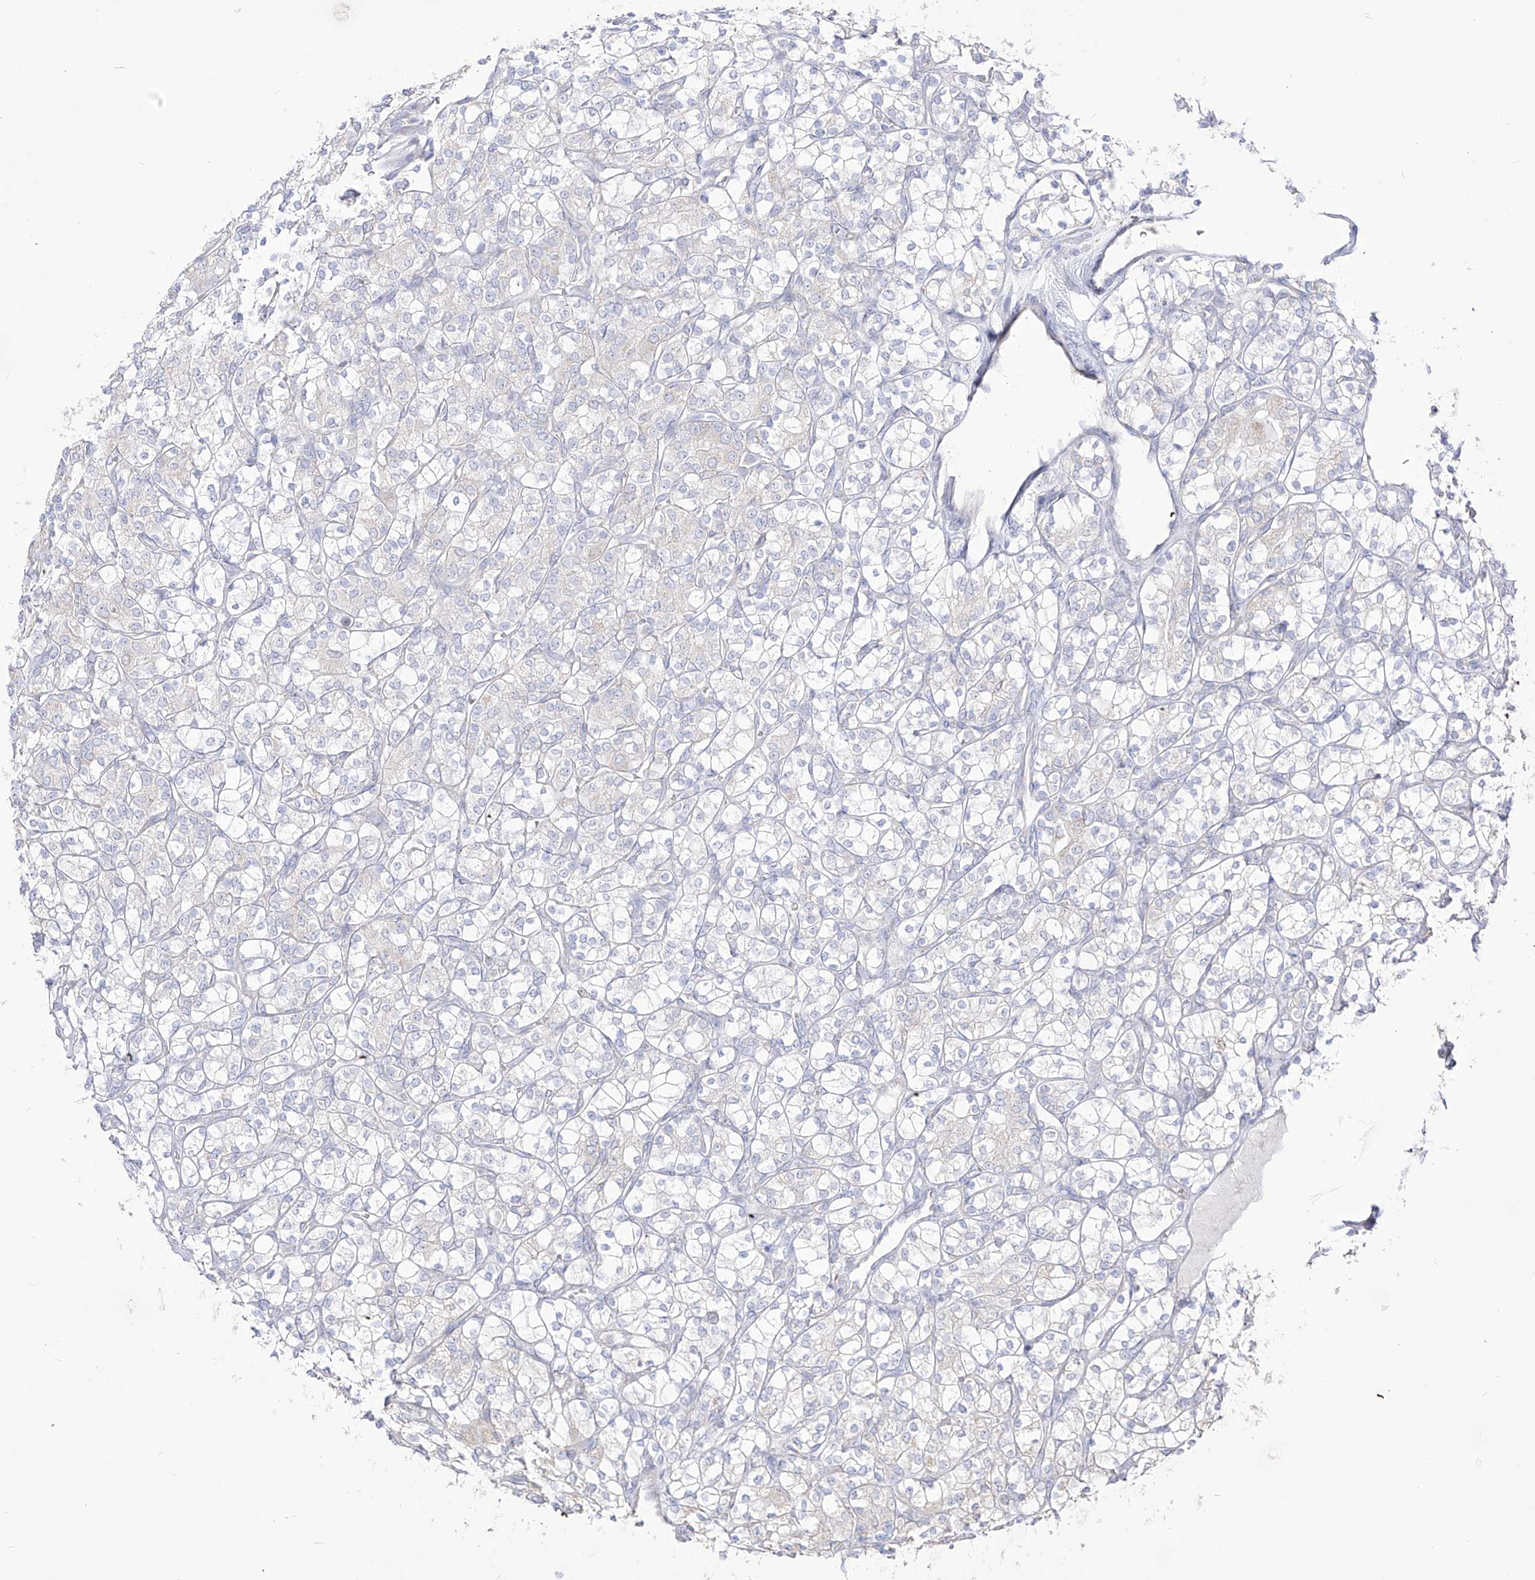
{"staining": {"intensity": "negative", "quantity": "none", "location": "none"}, "tissue": "renal cancer", "cell_type": "Tumor cells", "image_type": "cancer", "snomed": [{"axis": "morphology", "description": "Adenocarcinoma, NOS"}, {"axis": "topography", "description": "Kidney"}], "caption": "This photomicrograph is of adenocarcinoma (renal) stained with immunohistochemistry (IHC) to label a protein in brown with the nuclei are counter-stained blue. There is no expression in tumor cells.", "gene": "RCHY1", "patient": {"sex": "male", "age": 77}}